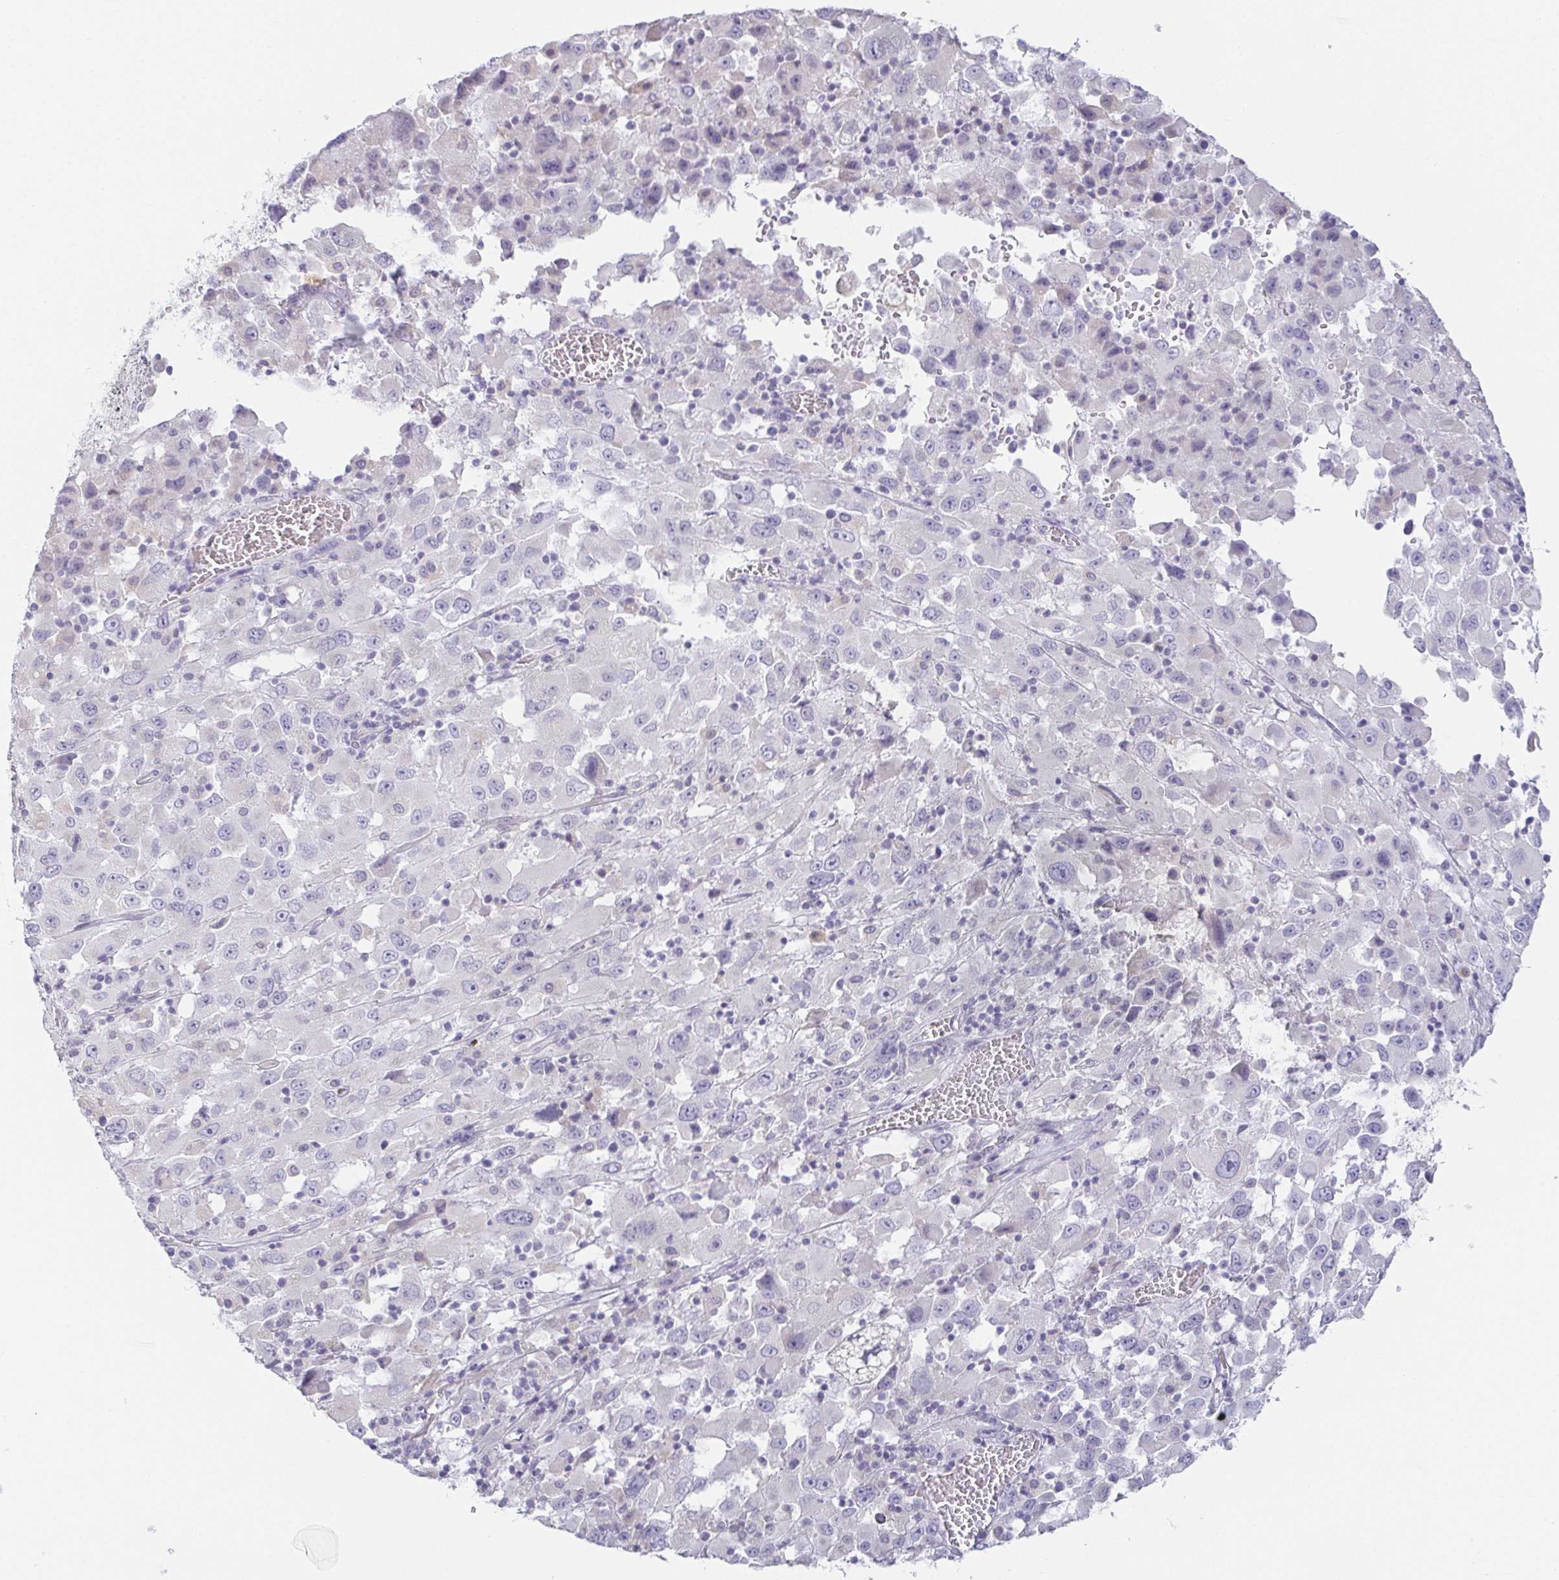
{"staining": {"intensity": "negative", "quantity": "none", "location": "none"}, "tissue": "melanoma", "cell_type": "Tumor cells", "image_type": "cancer", "snomed": [{"axis": "morphology", "description": "Malignant melanoma, Metastatic site"}, {"axis": "topography", "description": "Soft tissue"}], "caption": "IHC image of neoplastic tissue: human melanoma stained with DAB exhibits no significant protein positivity in tumor cells.", "gene": "PRR27", "patient": {"sex": "male", "age": 50}}